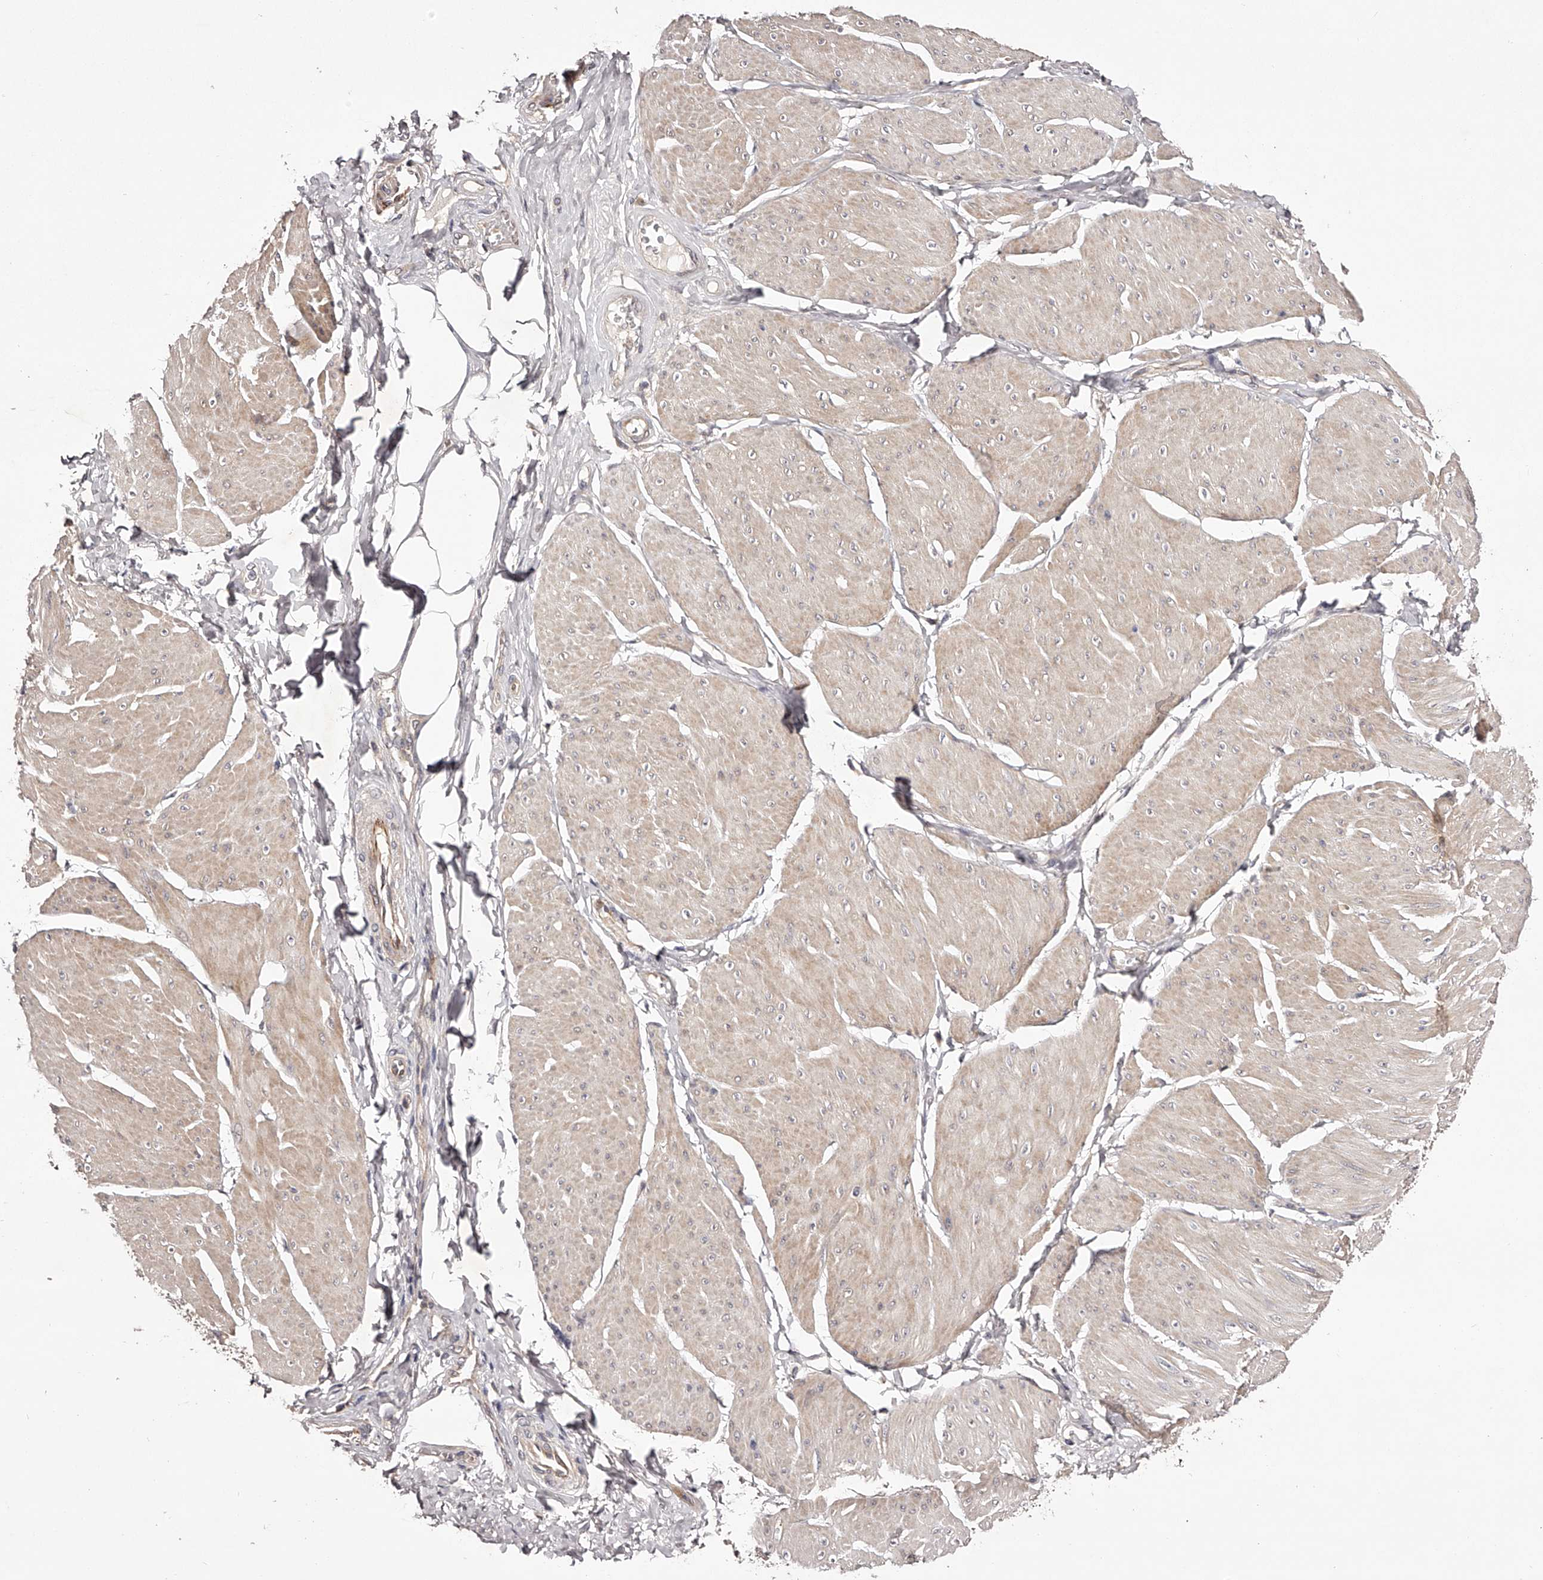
{"staining": {"intensity": "weak", "quantity": "25%-75%", "location": "cytoplasmic/membranous"}, "tissue": "smooth muscle", "cell_type": "Smooth muscle cells", "image_type": "normal", "snomed": [{"axis": "morphology", "description": "Urothelial carcinoma, High grade"}, {"axis": "topography", "description": "Urinary bladder"}], "caption": "Protein expression analysis of normal smooth muscle exhibits weak cytoplasmic/membranous staining in about 25%-75% of smooth muscle cells. (DAB (3,3'-diaminobenzidine) IHC, brown staining for protein, blue staining for nuclei).", "gene": "ODF2L", "patient": {"sex": "male", "age": 46}}